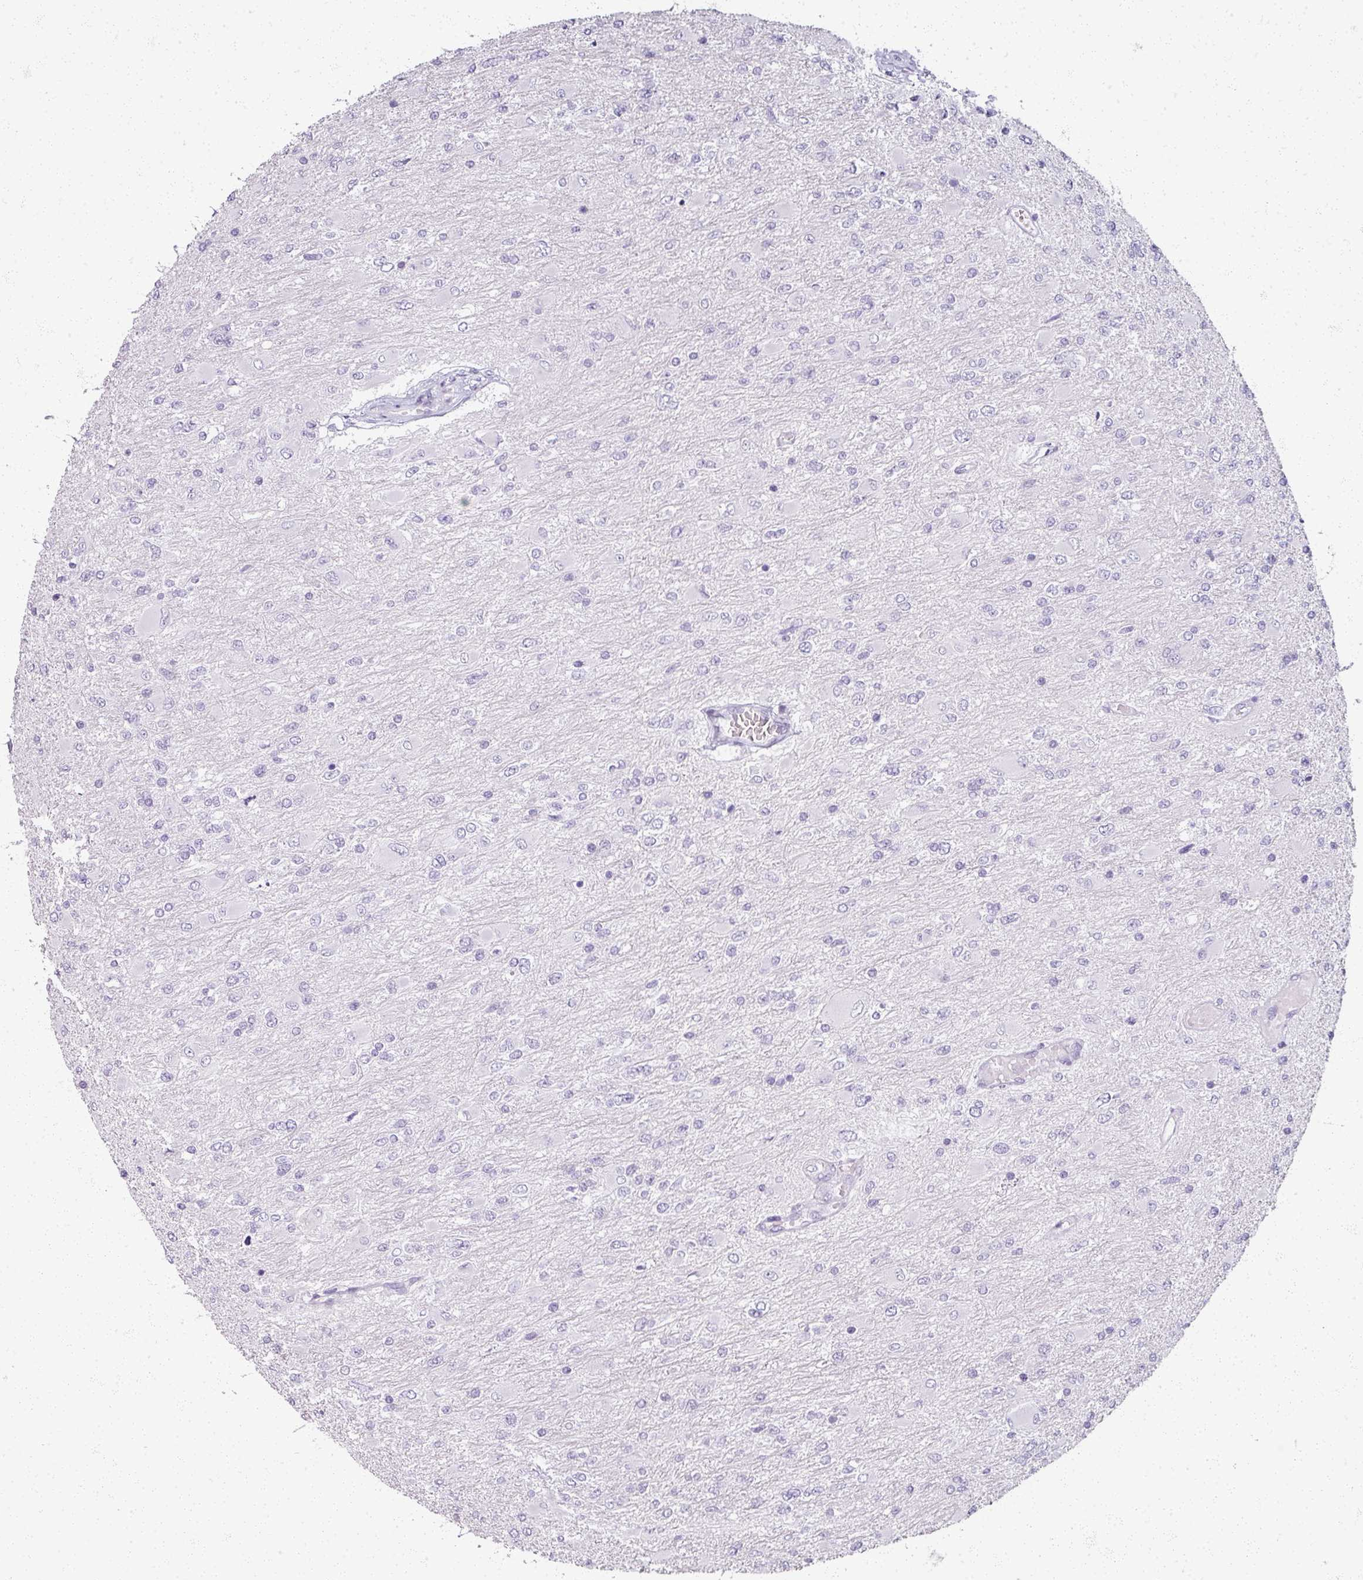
{"staining": {"intensity": "negative", "quantity": "none", "location": "none"}, "tissue": "glioma", "cell_type": "Tumor cells", "image_type": "cancer", "snomed": [{"axis": "morphology", "description": "Glioma, malignant, High grade"}, {"axis": "topography", "description": "Cerebral cortex"}], "caption": "Immunohistochemistry (IHC) photomicrograph of neoplastic tissue: high-grade glioma (malignant) stained with DAB (3,3'-diaminobenzidine) reveals no significant protein positivity in tumor cells.", "gene": "RFPL2", "patient": {"sex": "female", "age": 36}}